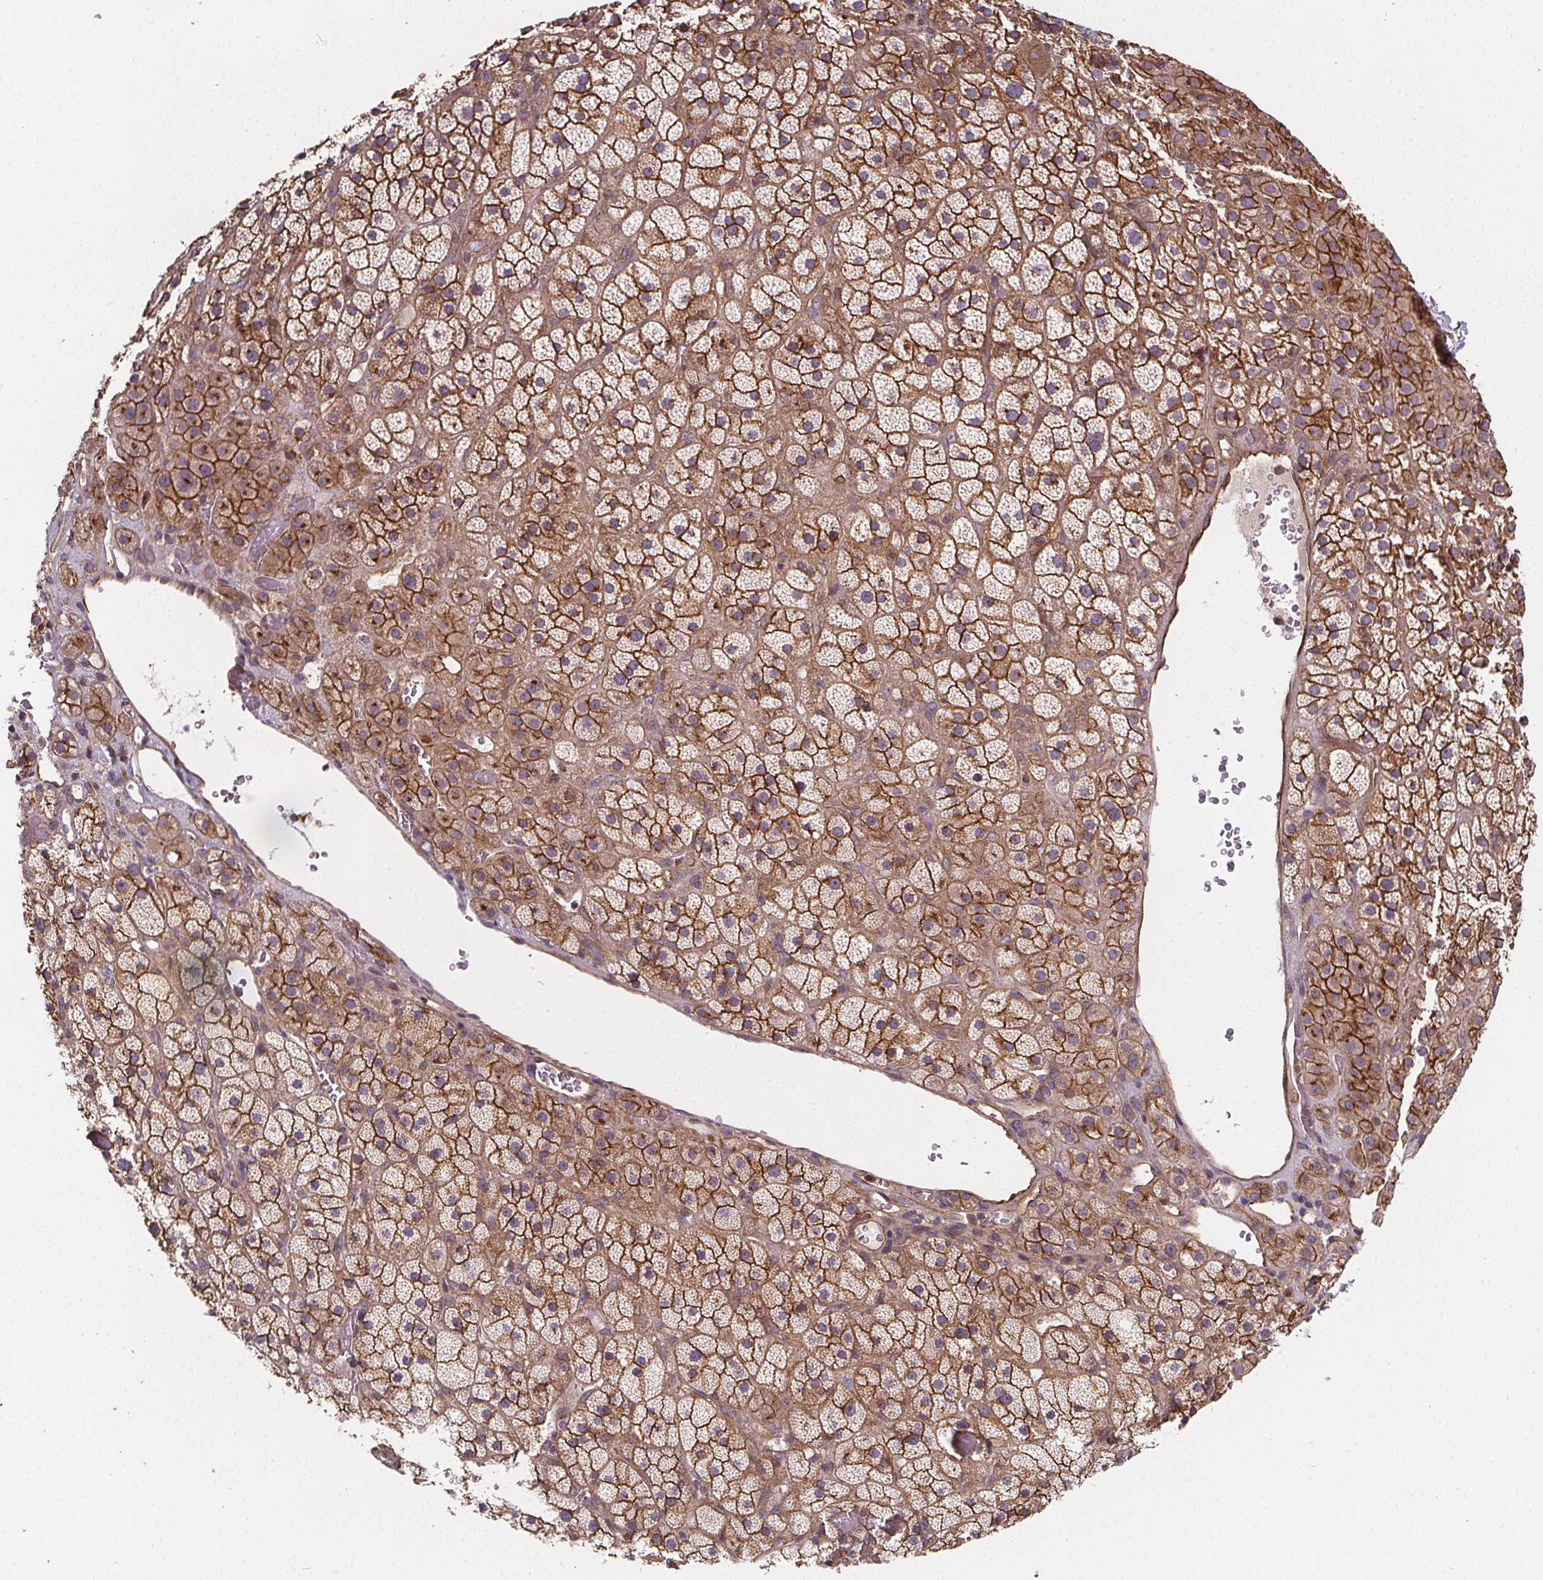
{"staining": {"intensity": "strong", "quantity": ">75%", "location": "cytoplasmic/membranous"}, "tissue": "adrenal gland", "cell_type": "Glandular cells", "image_type": "normal", "snomed": [{"axis": "morphology", "description": "Normal tissue, NOS"}, {"axis": "topography", "description": "Adrenal gland"}], "caption": "About >75% of glandular cells in unremarkable adrenal gland display strong cytoplasmic/membranous protein positivity as visualized by brown immunohistochemical staining.", "gene": "CLINT1", "patient": {"sex": "male", "age": 57}}